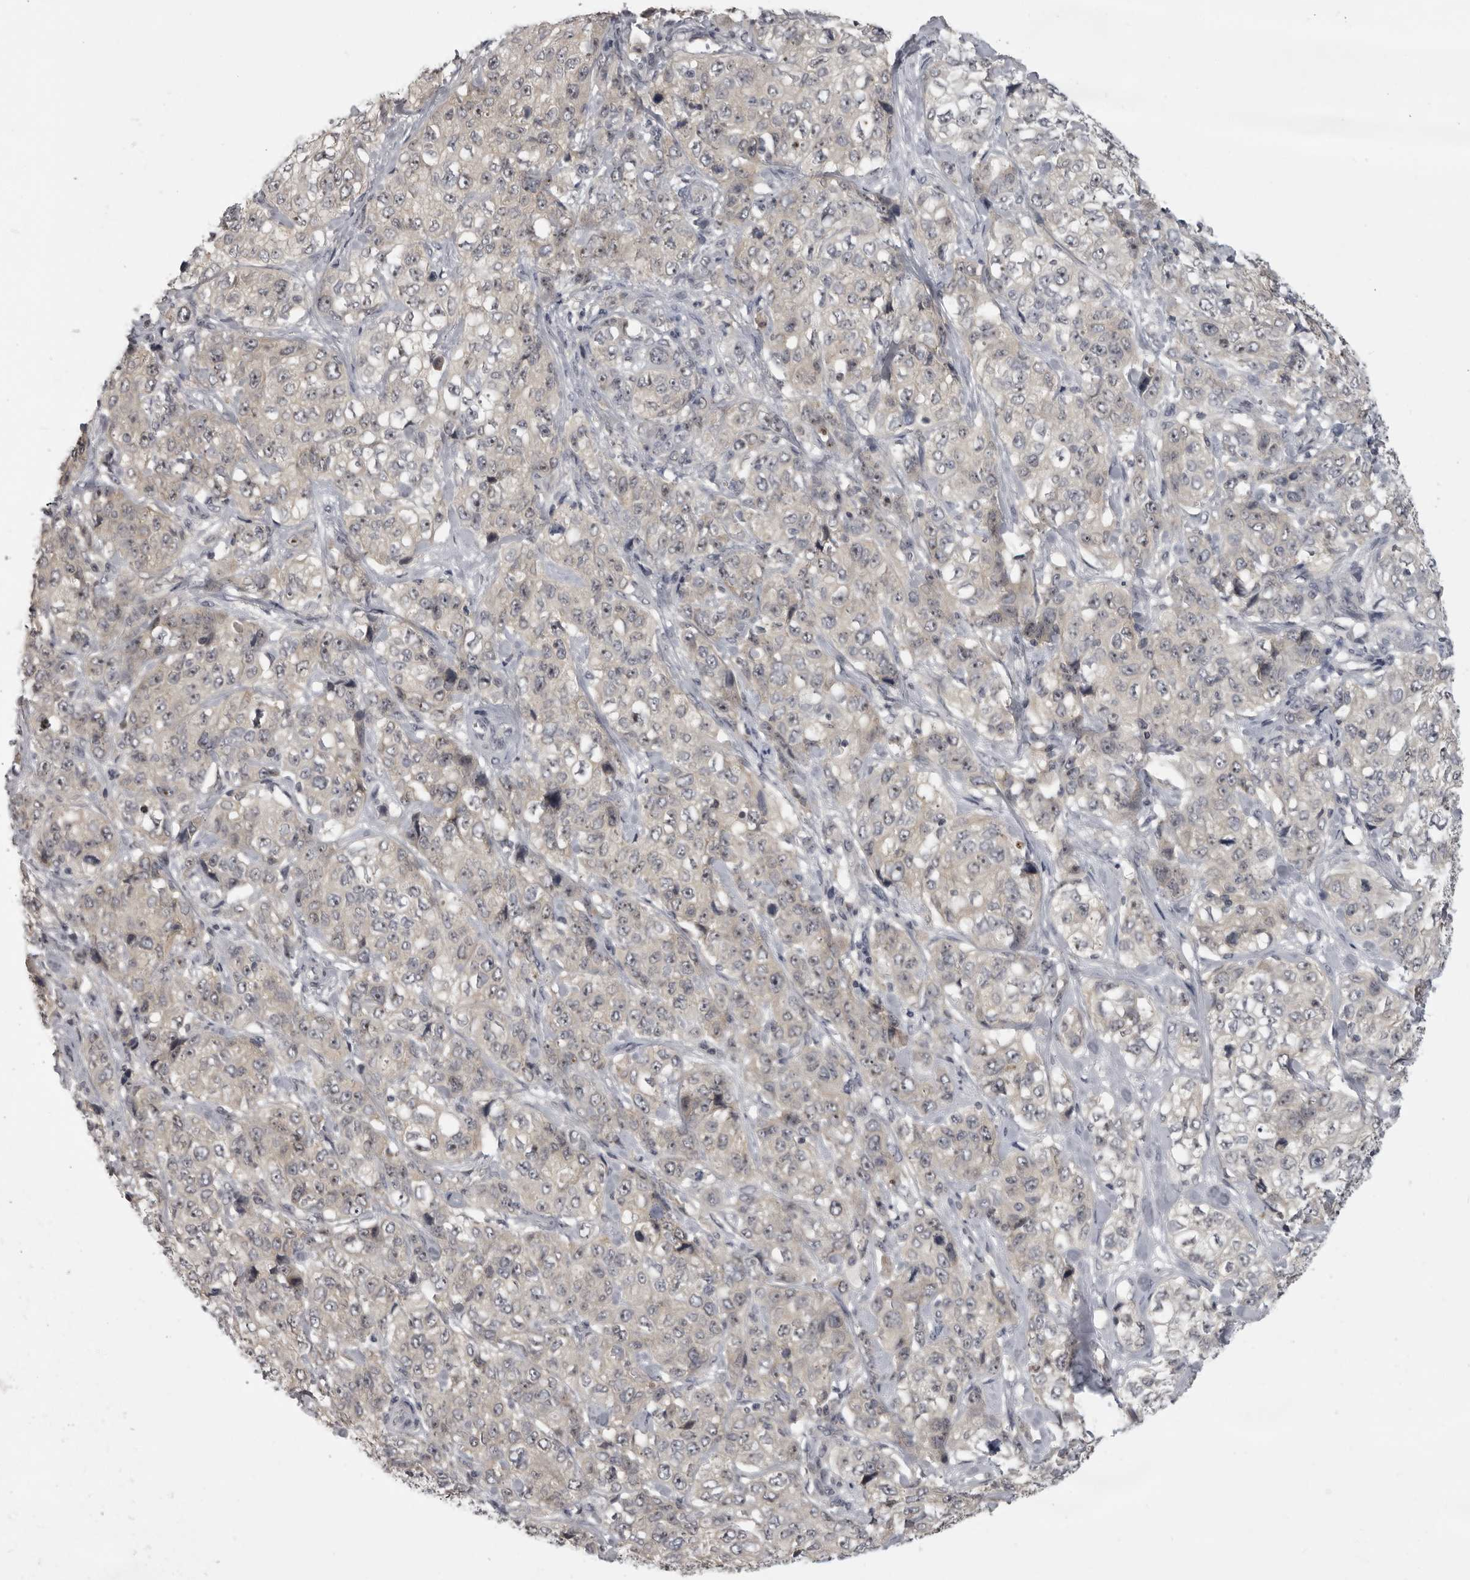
{"staining": {"intensity": "negative", "quantity": "none", "location": "none"}, "tissue": "stomach cancer", "cell_type": "Tumor cells", "image_type": "cancer", "snomed": [{"axis": "morphology", "description": "Adenocarcinoma, NOS"}, {"axis": "topography", "description": "Stomach"}], "caption": "This is an immunohistochemistry histopathology image of human stomach cancer. There is no expression in tumor cells.", "gene": "MRTO4", "patient": {"sex": "male", "age": 48}}